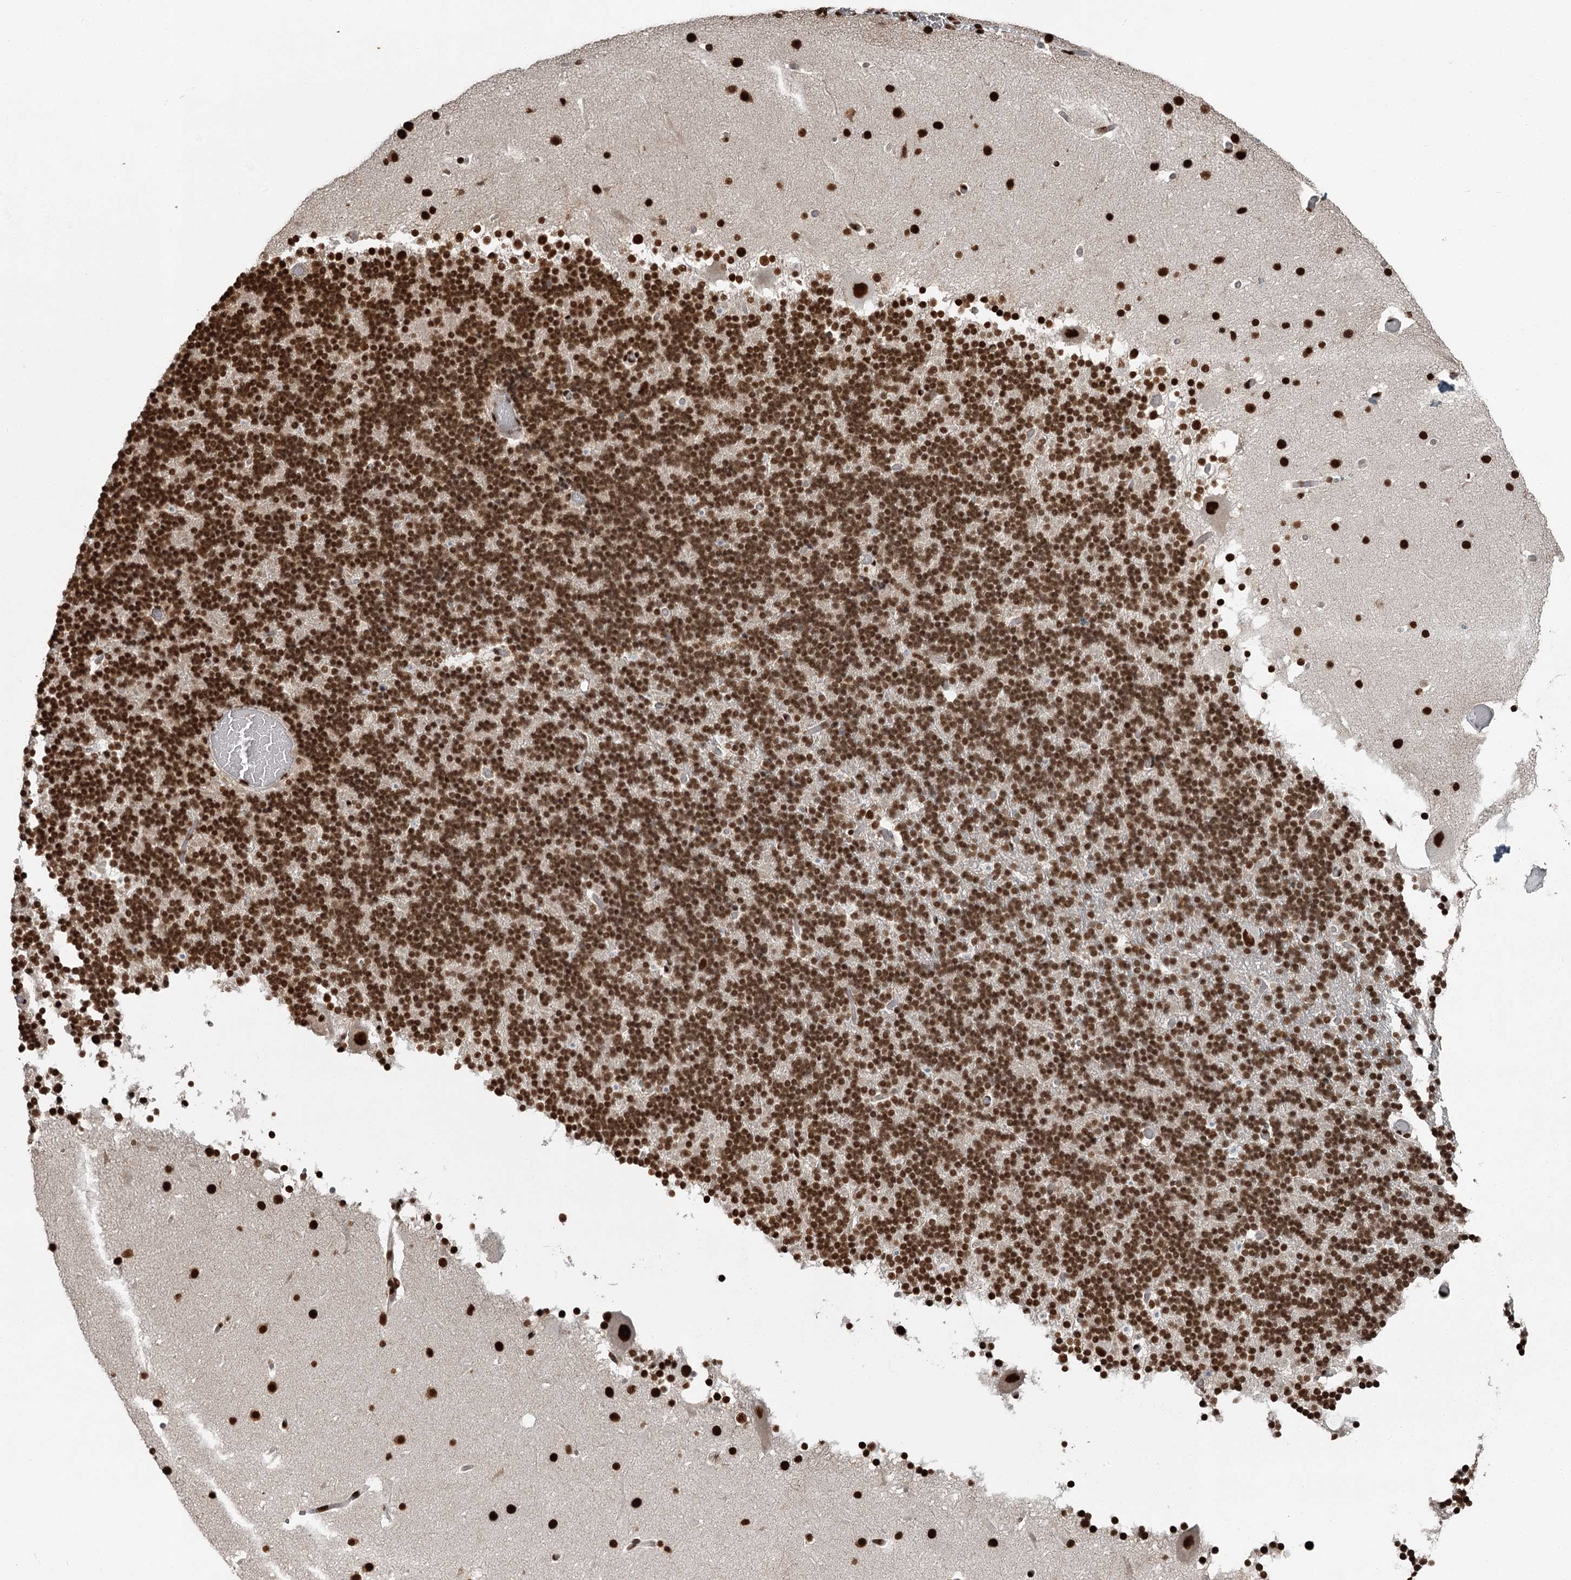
{"staining": {"intensity": "strong", "quantity": "25%-75%", "location": "nuclear"}, "tissue": "cerebellum", "cell_type": "Cells in granular layer", "image_type": "normal", "snomed": [{"axis": "morphology", "description": "Normal tissue, NOS"}, {"axis": "topography", "description": "Cerebellum"}], "caption": "Benign cerebellum exhibits strong nuclear expression in approximately 25%-75% of cells in granular layer, visualized by immunohistochemistry.", "gene": "RBBP7", "patient": {"sex": "male", "age": 57}}